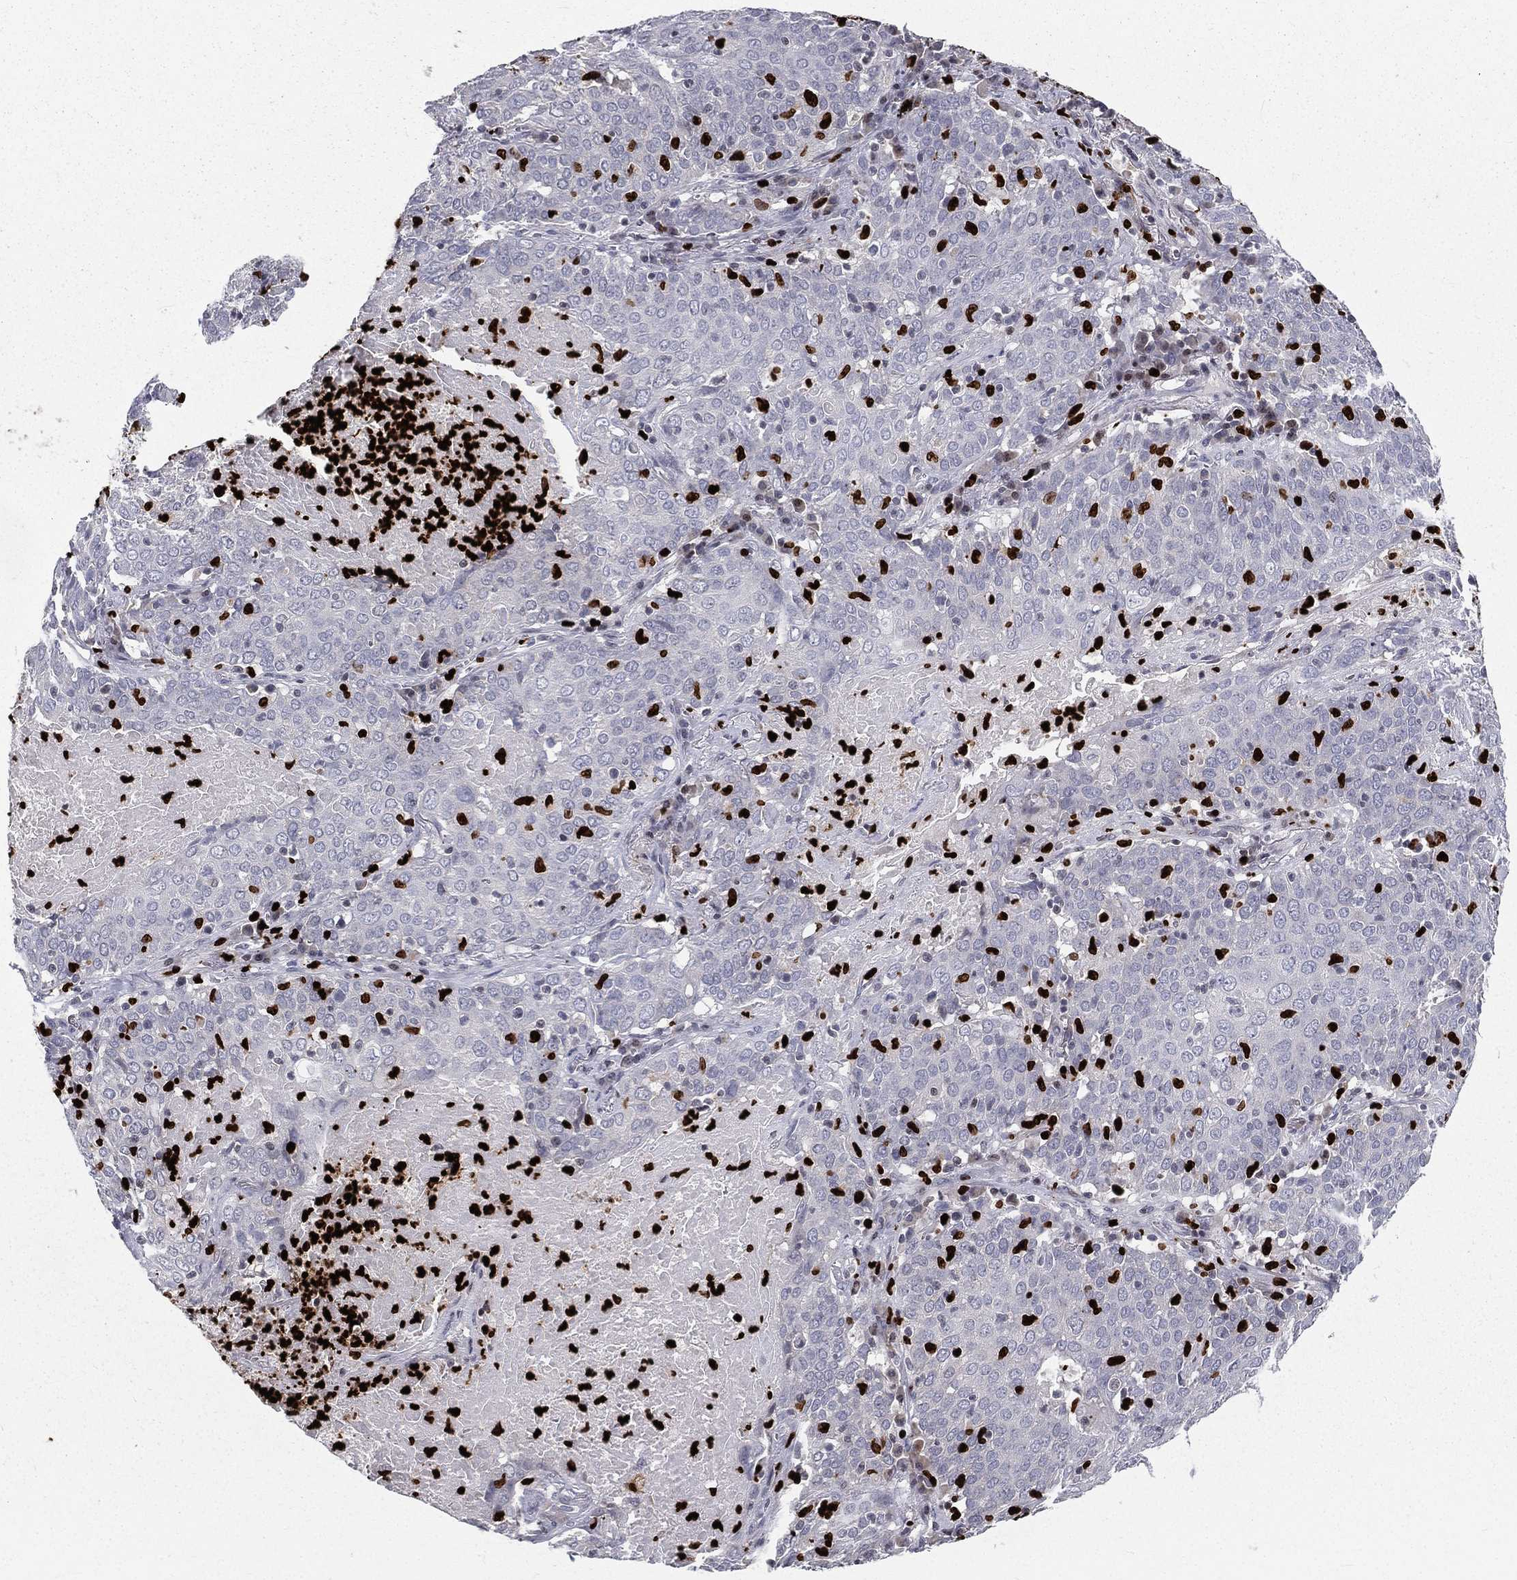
{"staining": {"intensity": "negative", "quantity": "none", "location": "none"}, "tissue": "lung cancer", "cell_type": "Tumor cells", "image_type": "cancer", "snomed": [{"axis": "morphology", "description": "Squamous cell carcinoma, NOS"}, {"axis": "topography", "description": "Lung"}], "caption": "The micrograph reveals no staining of tumor cells in lung cancer.", "gene": "MNDA", "patient": {"sex": "male", "age": 82}}